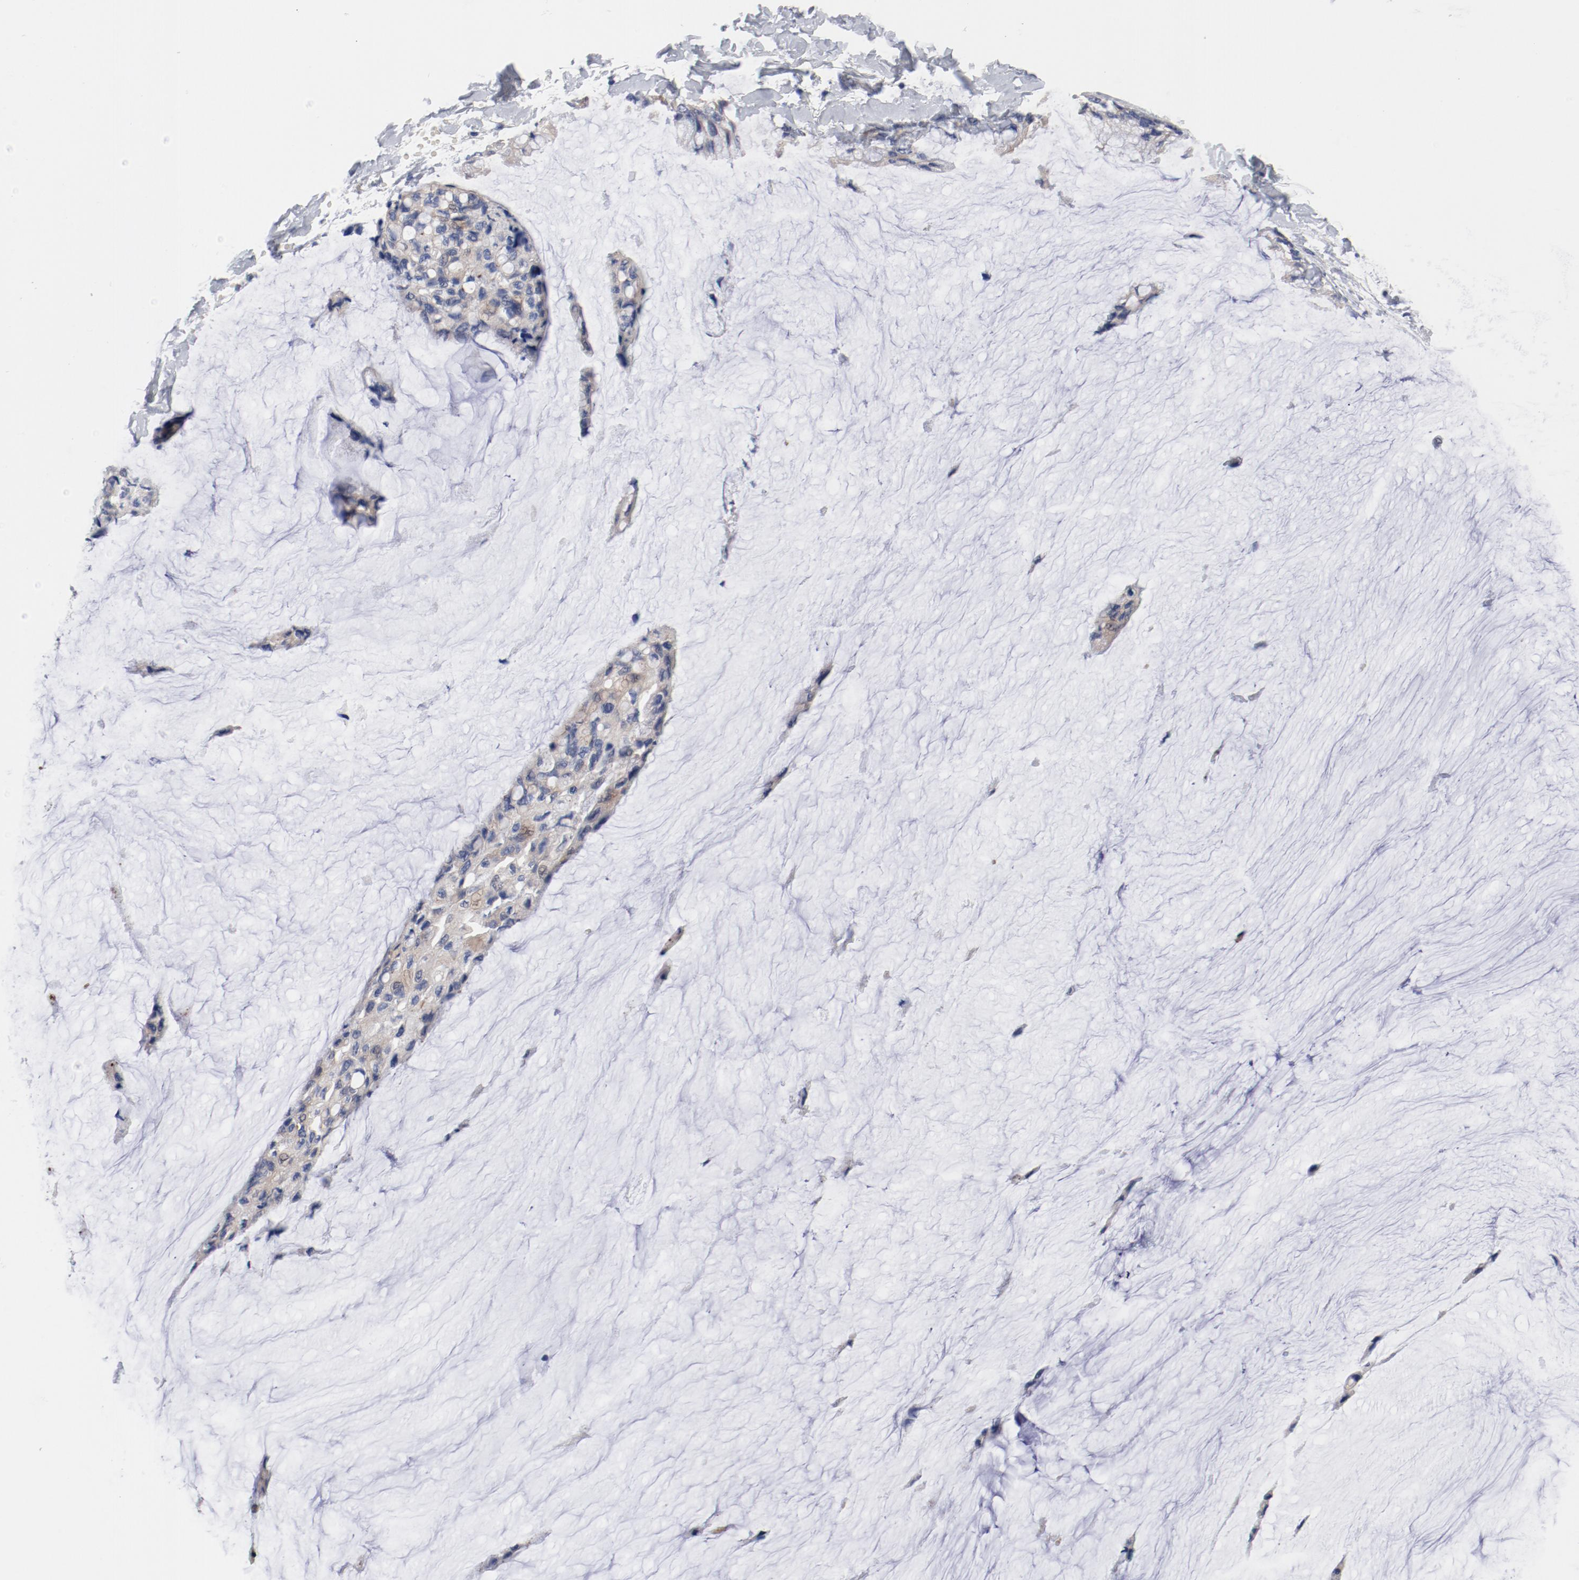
{"staining": {"intensity": "weak", "quantity": "25%-75%", "location": "cytoplasmic/membranous"}, "tissue": "ovarian cancer", "cell_type": "Tumor cells", "image_type": "cancer", "snomed": [{"axis": "morphology", "description": "Cystadenocarcinoma, mucinous, NOS"}, {"axis": "topography", "description": "Ovary"}], "caption": "A low amount of weak cytoplasmic/membranous positivity is identified in about 25%-75% of tumor cells in ovarian cancer tissue.", "gene": "GPR143", "patient": {"sex": "female", "age": 39}}